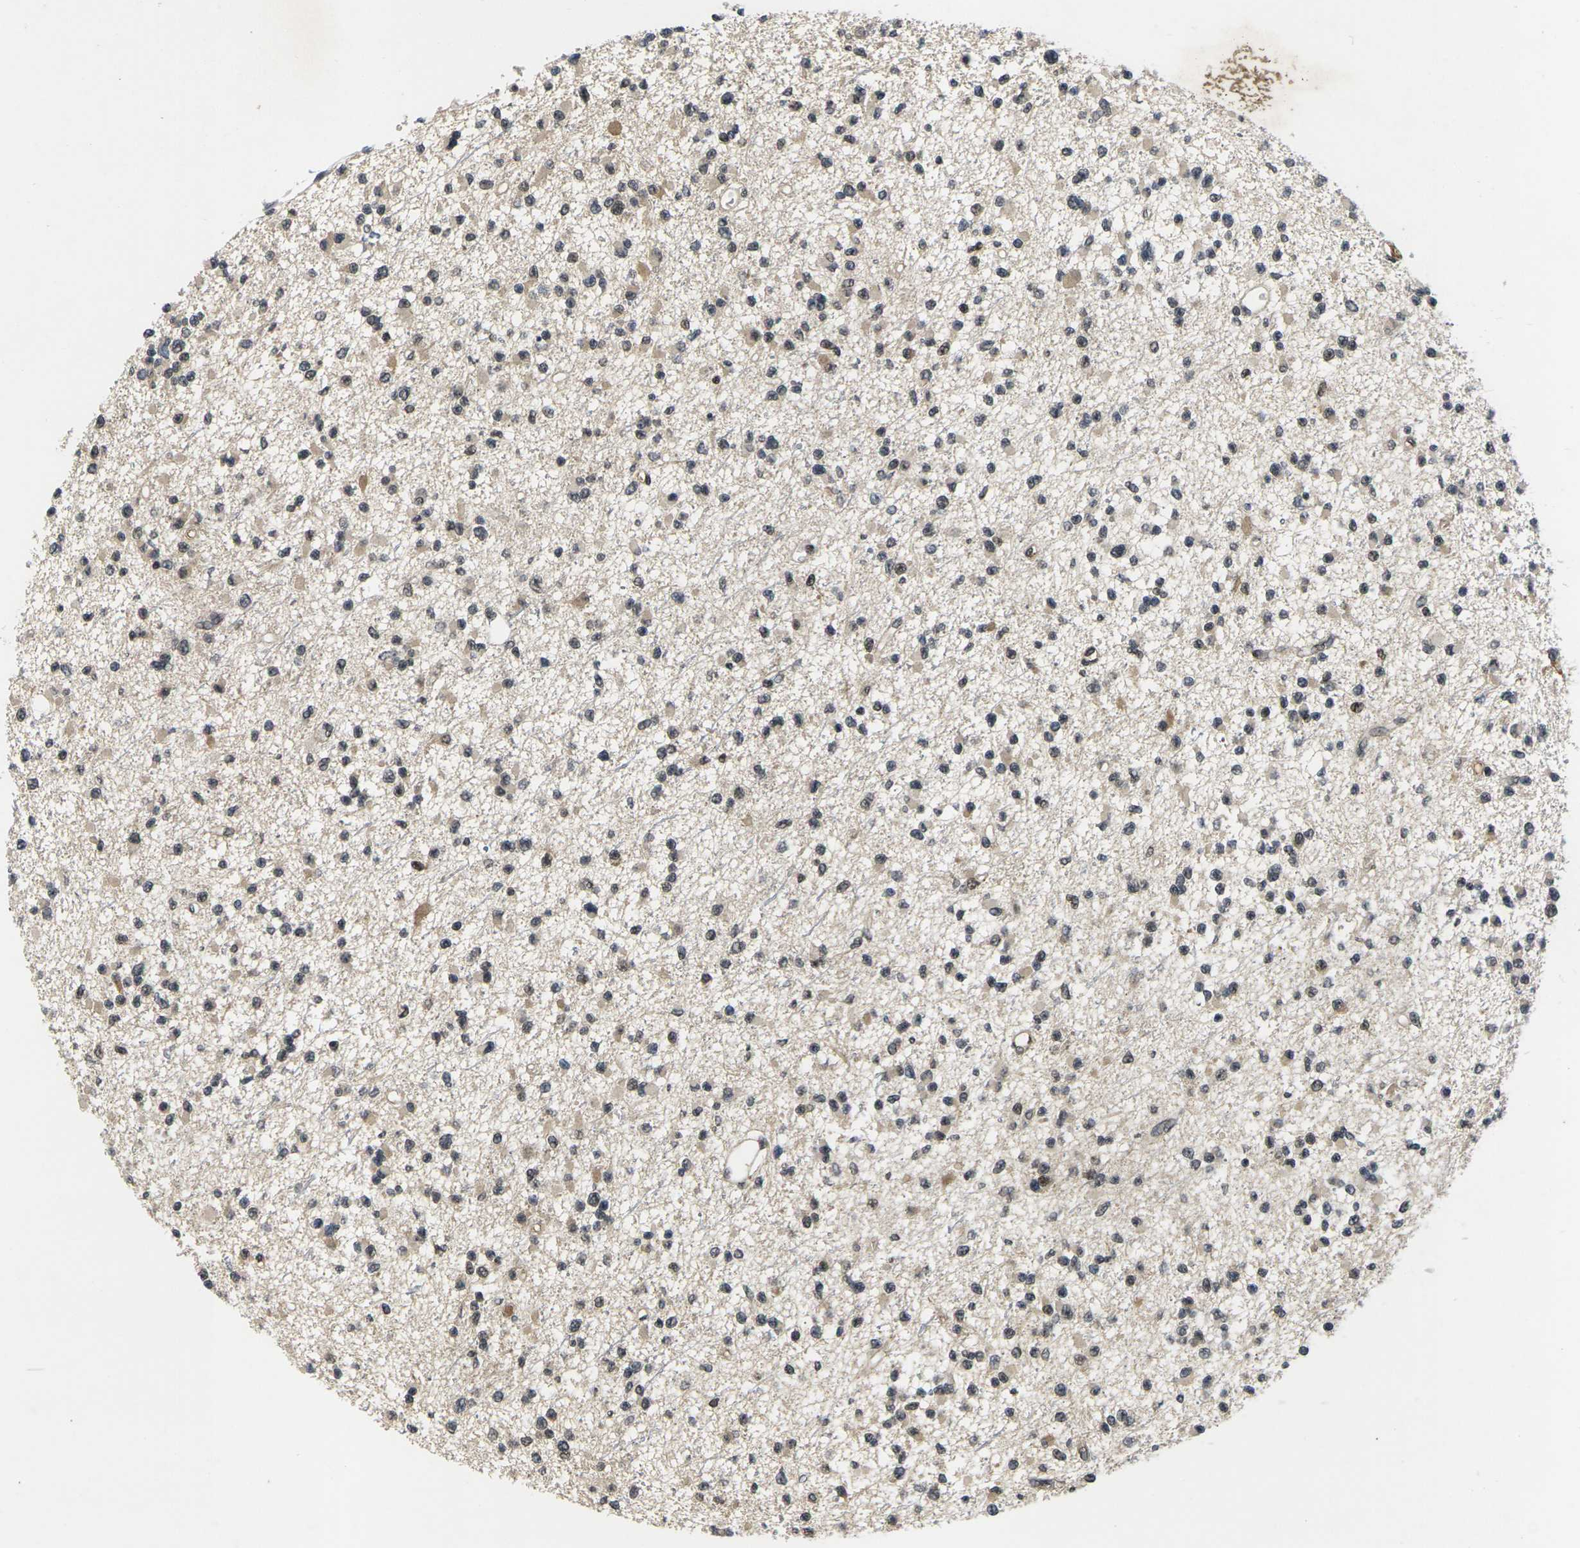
{"staining": {"intensity": "moderate", "quantity": "<25%", "location": "nuclear"}, "tissue": "glioma", "cell_type": "Tumor cells", "image_type": "cancer", "snomed": [{"axis": "morphology", "description": "Glioma, malignant, Low grade"}, {"axis": "topography", "description": "Brain"}], "caption": "Immunohistochemistry image of neoplastic tissue: human low-grade glioma (malignant) stained using IHC shows low levels of moderate protein expression localized specifically in the nuclear of tumor cells, appearing as a nuclear brown color.", "gene": "GTF2E1", "patient": {"sex": "female", "age": 22}}